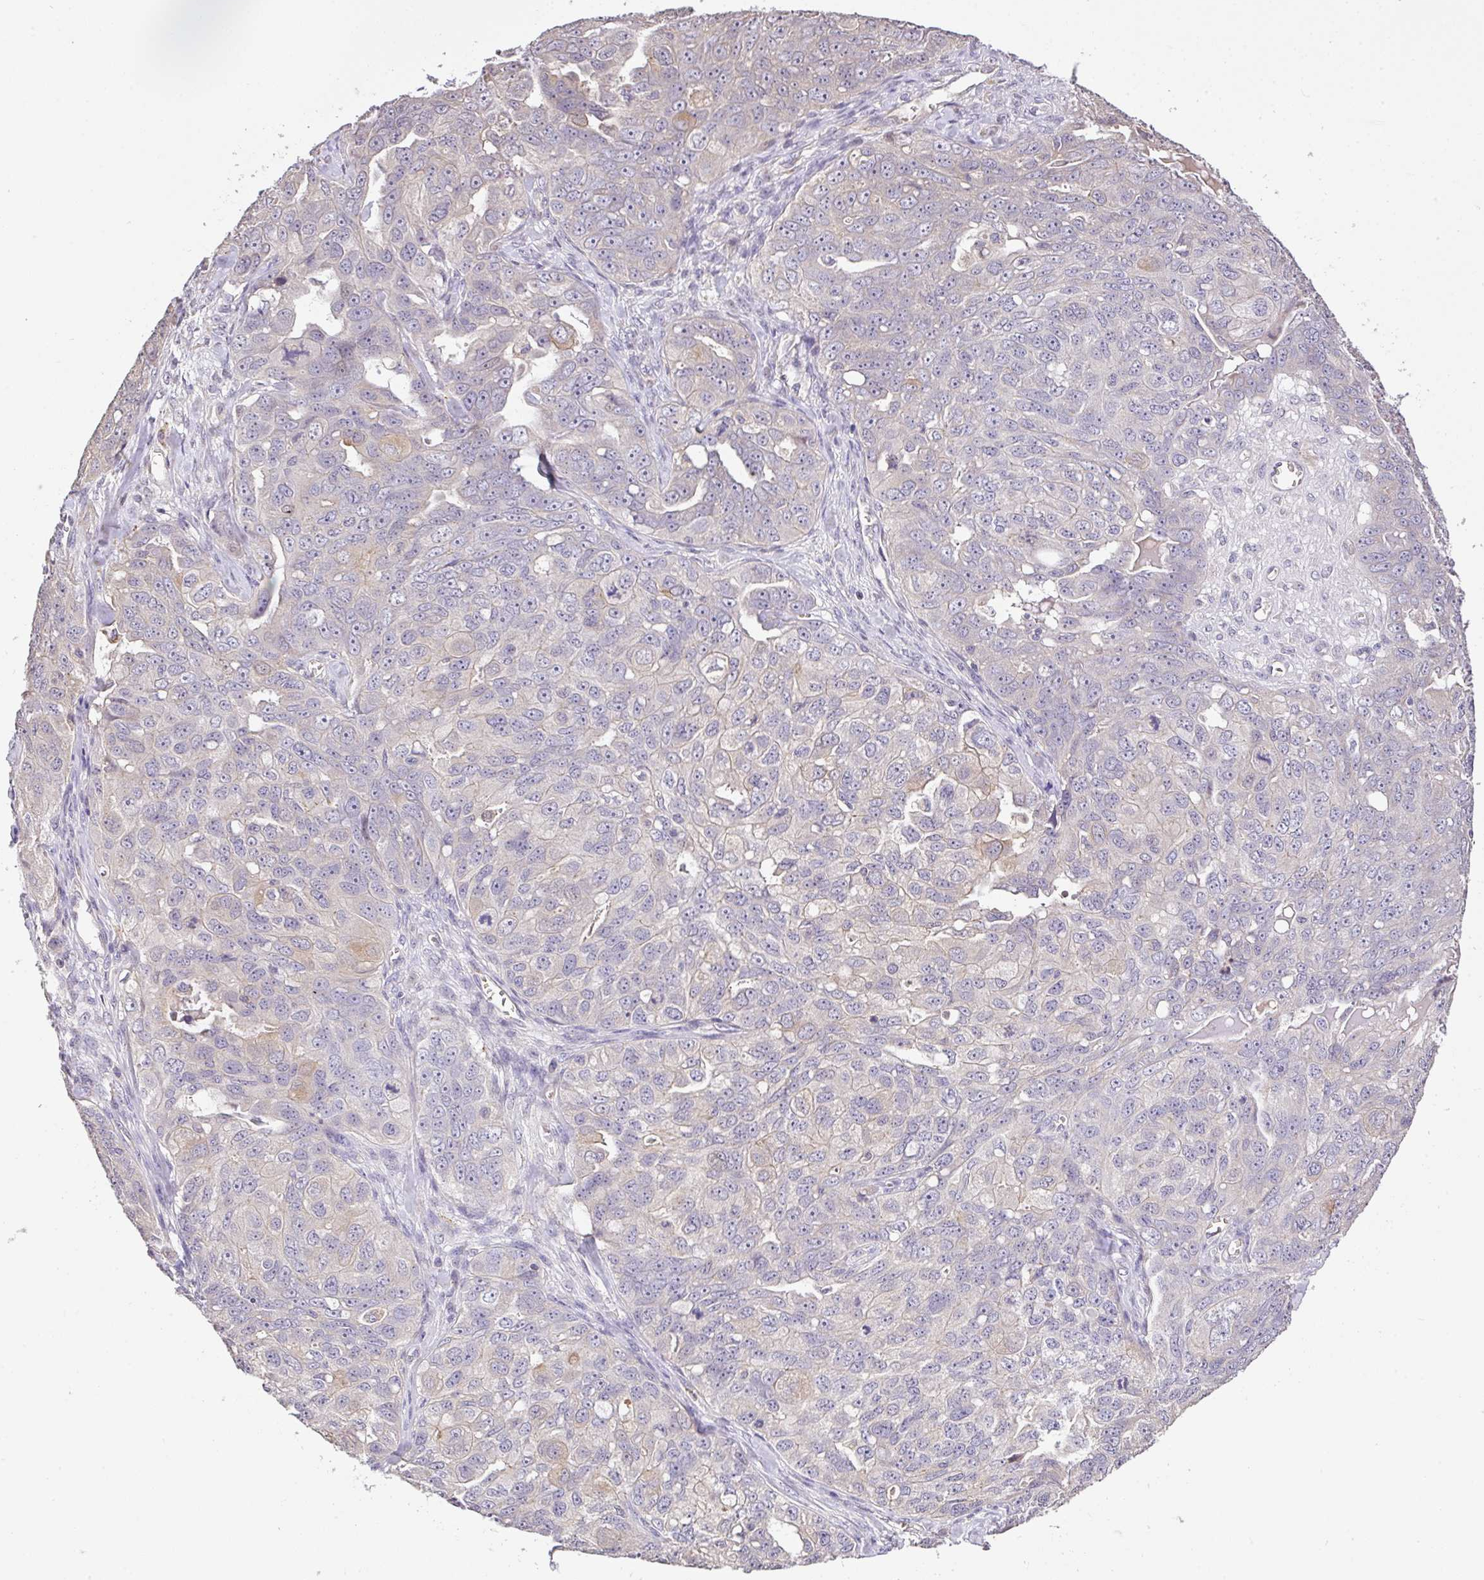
{"staining": {"intensity": "negative", "quantity": "none", "location": "none"}, "tissue": "ovarian cancer", "cell_type": "Tumor cells", "image_type": "cancer", "snomed": [{"axis": "morphology", "description": "Carcinoma, endometroid"}, {"axis": "topography", "description": "Ovary"}], "caption": "Ovarian endometroid carcinoma was stained to show a protein in brown. There is no significant expression in tumor cells.", "gene": "C1QTNF9B", "patient": {"sex": "female", "age": 70}}